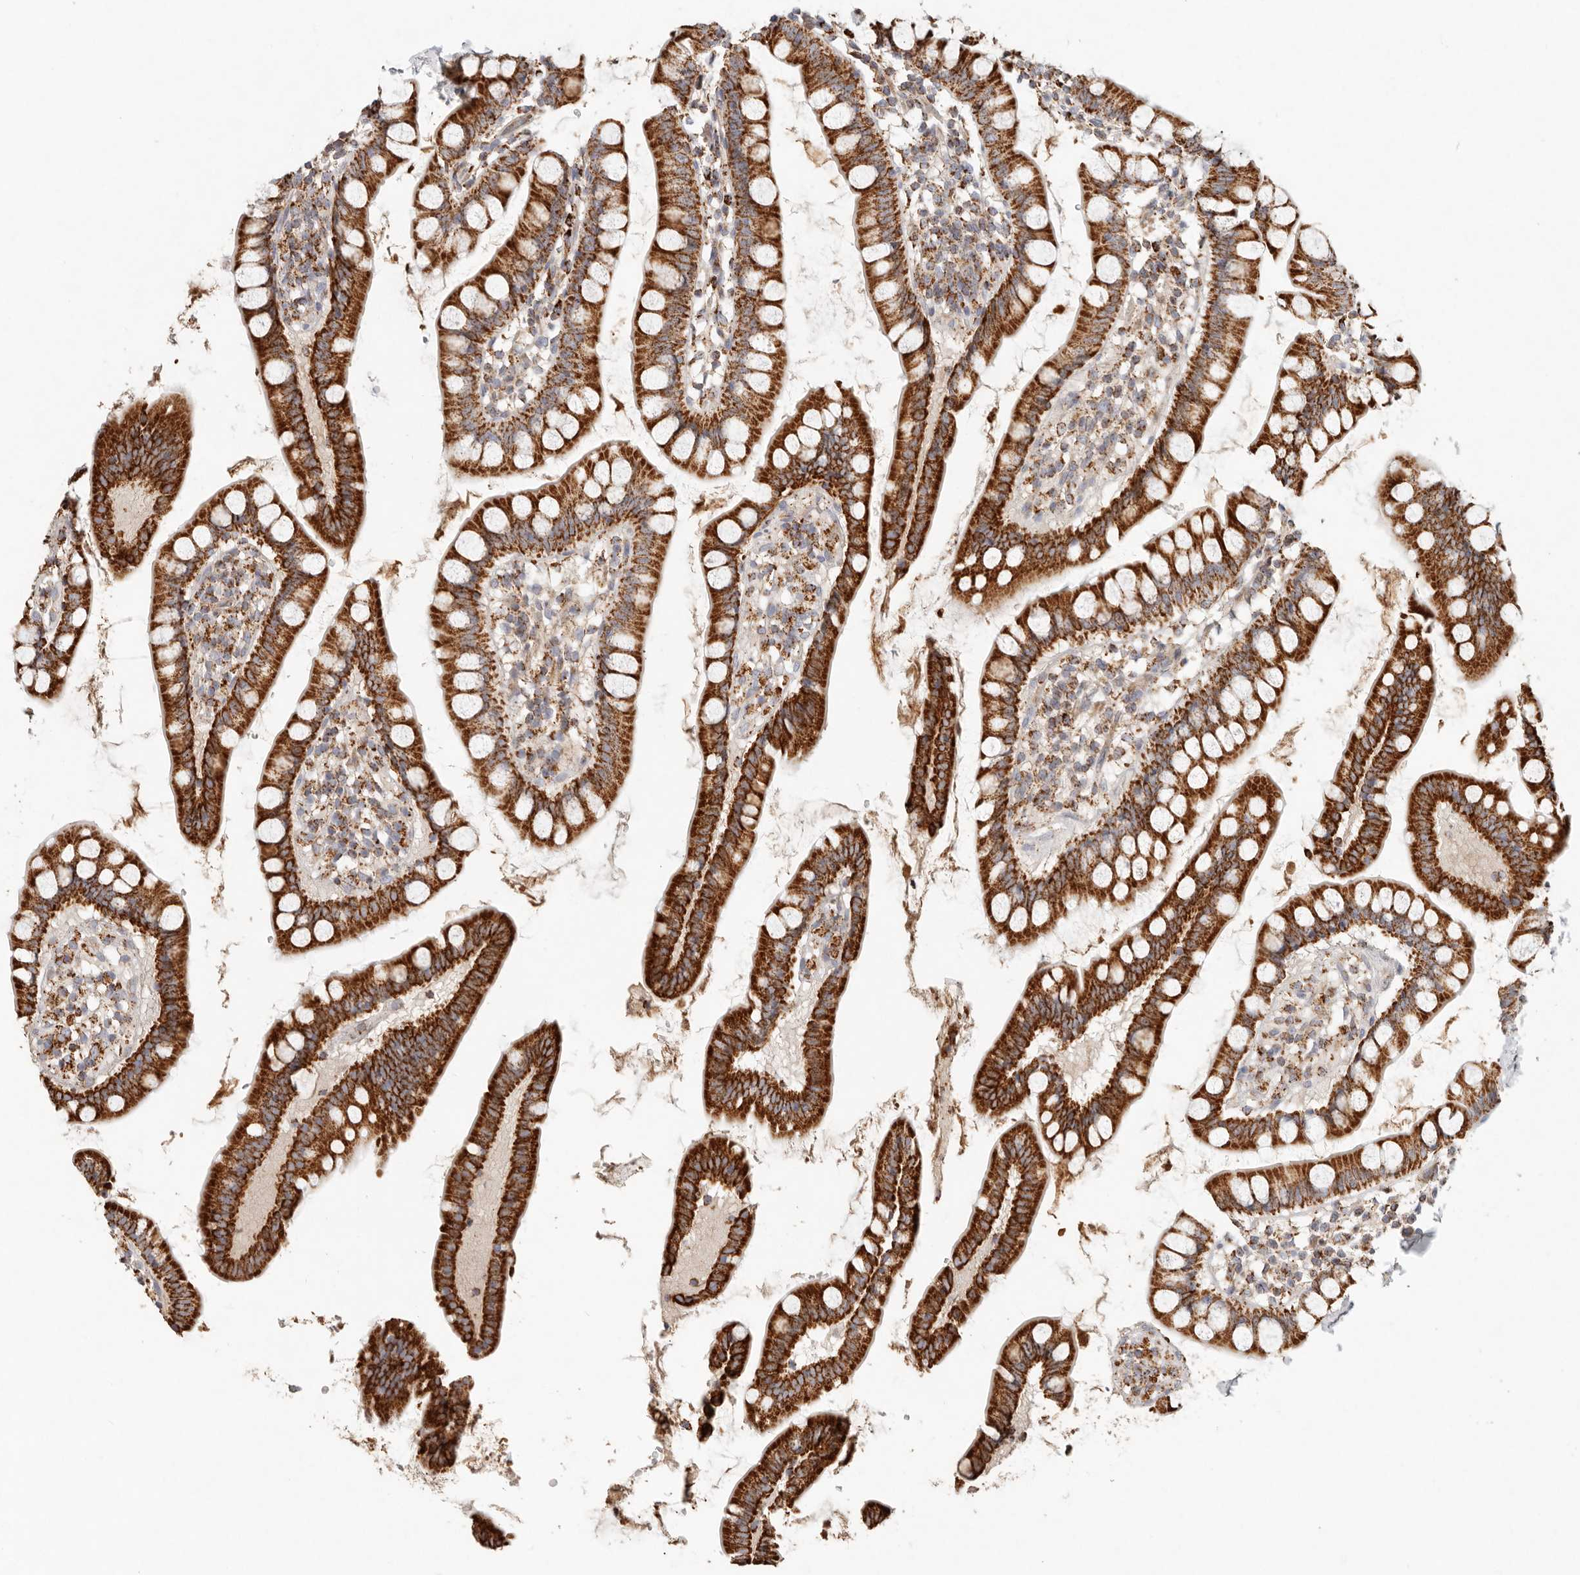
{"staining": {"intensity": "strong", "quantity": ">75%", "location": "cytoplasmic/membranous"}, "tissue": "small intestine", "cell_type": "Glandular cells", "image_type": "normal", "snomed": [{"axis": "morphology", "description": "Normal tissue, NOS"}, {"axis": "topography", "description": "Small intestine"}], "caption": "Protein staining of benign small intestine demonstrates strong cytoplasmic/membranous staining in approximately >75% of glandular cells. (Brightfield microscopy of DAB IHC at high magnification).", "gene": "ARHGEF10L", "patient": {"sex": "female", "age": 84}}